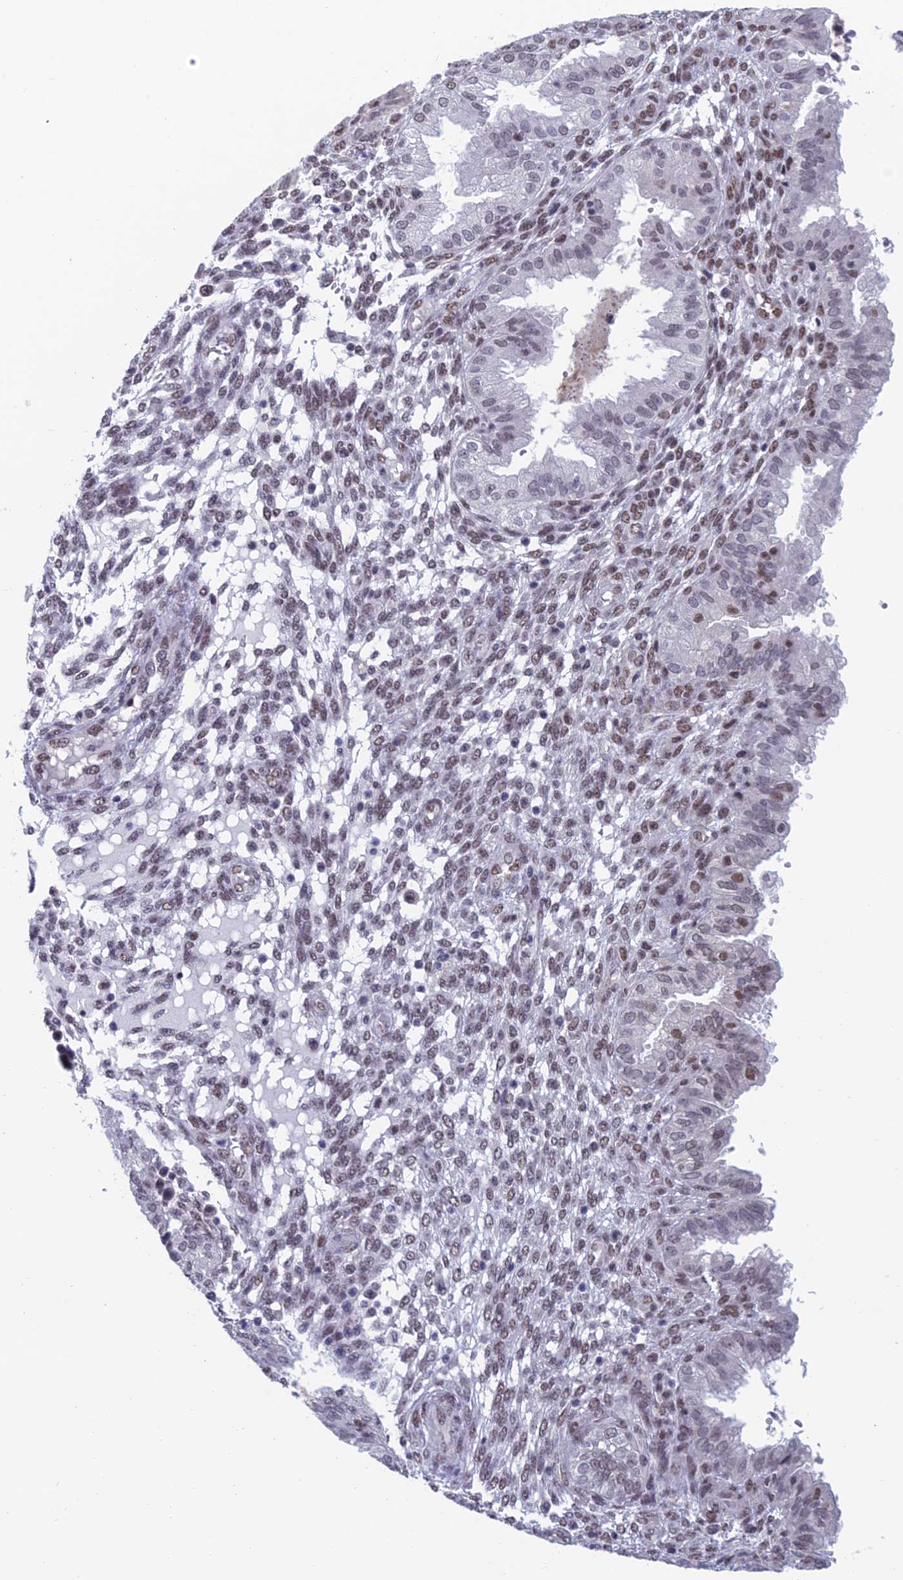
{"staining": {"intensity": "moderate", "quantity": "<25%", "location": "nuclear"}, "tissue": "endometrium", "cell_type": "Cells in endometrial stroma", "image_type": "normal", "snomed": [{"axis": "morphology", "description": "Normal tissue, NOS"}, {"axis": "topography", "description": "Endometrium"}], "caption": "Immunohistochemical staining of normal human endometrium exhibits <25% levels of moderate nuclear protein positivity in approximately <25% of cells in endometrial stroma. (Stains: DAB in brown, nuclei in blue, Microscopy: brightfield microscopy at high magnification).", "gene": "NABP2", "patient": {"sex": "female", "age": 33}}